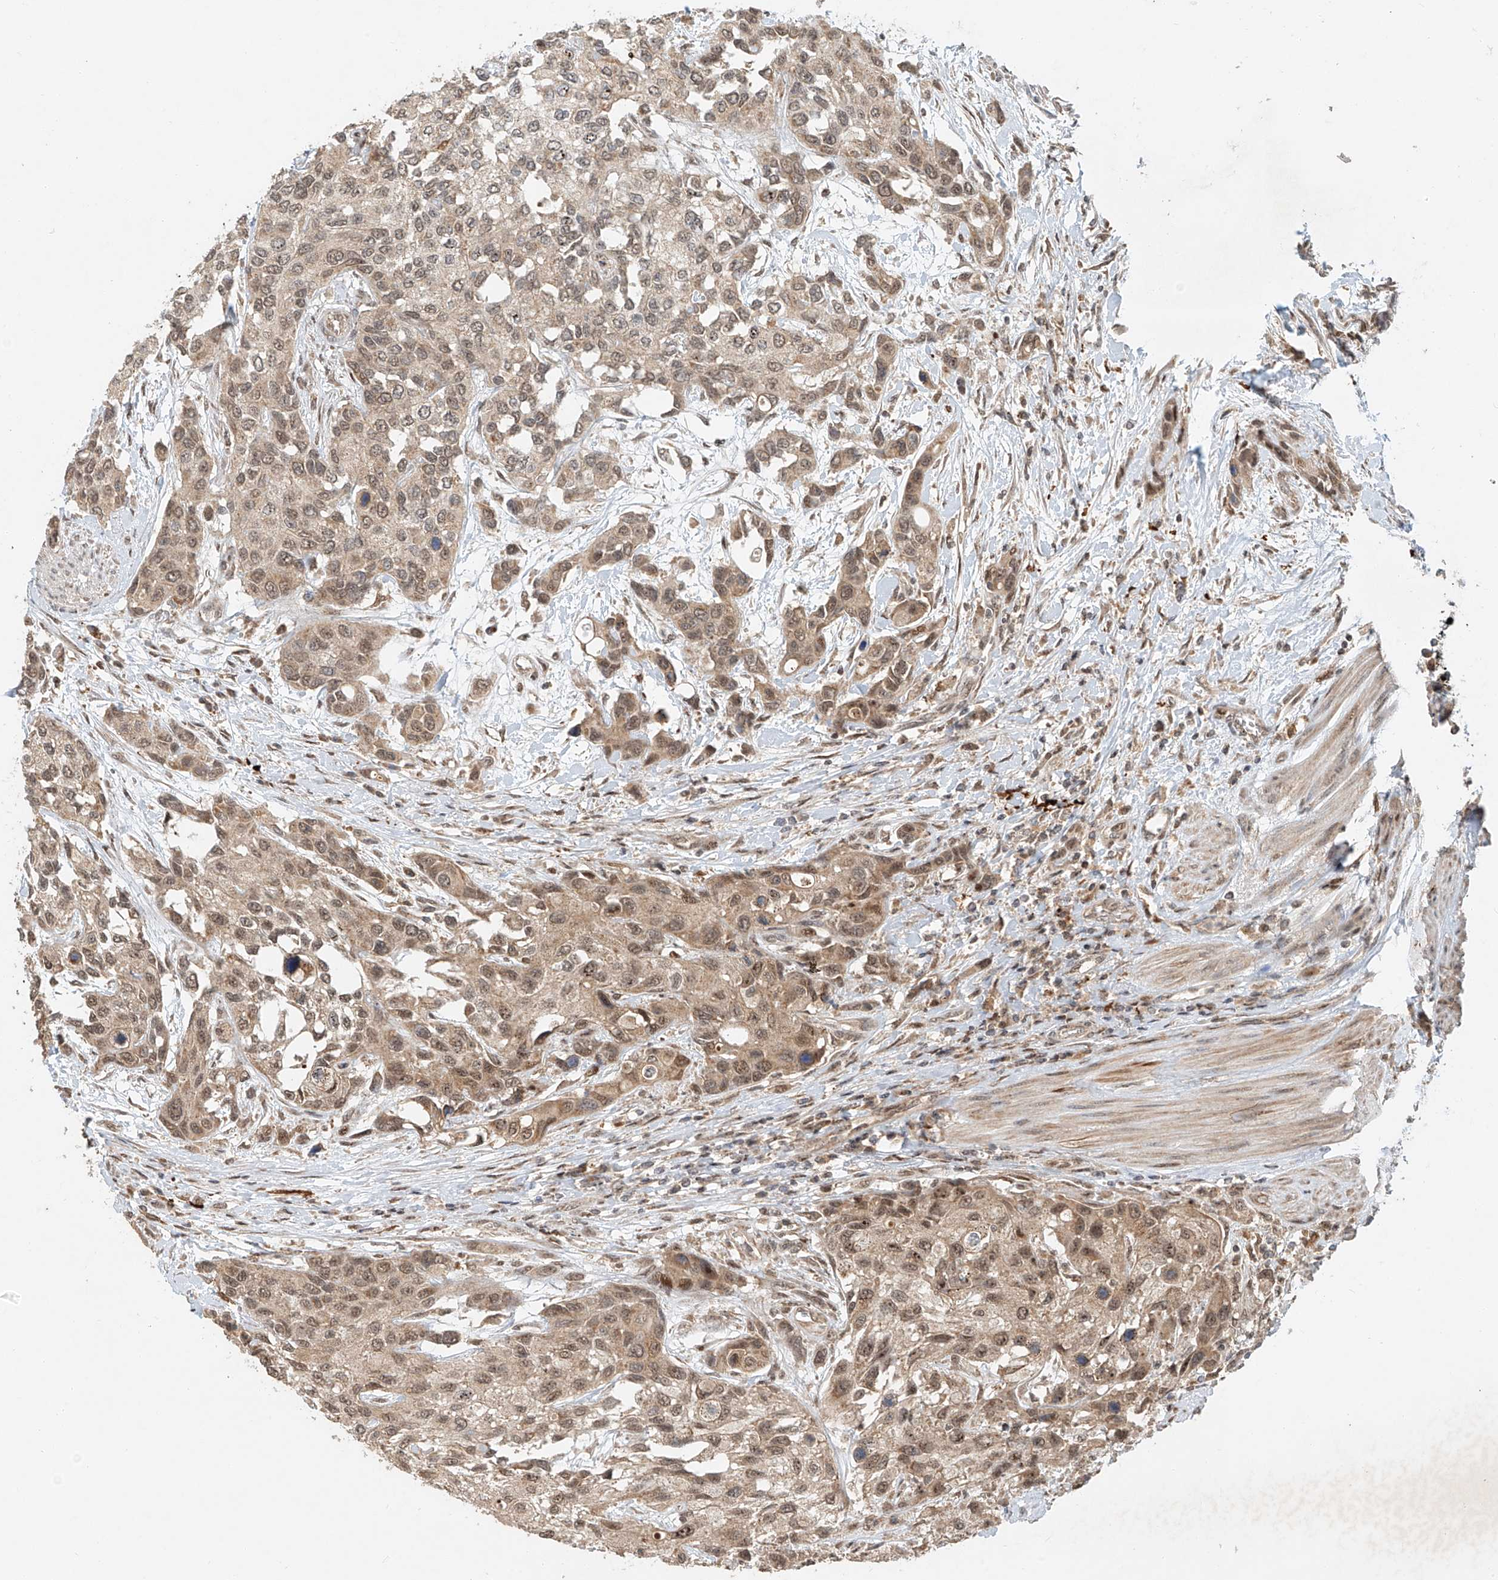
{"staining": {"intensity": "weak", "quantity": "25%-75%", "location": "cytoplasmic/membranous,nuclear"}, "tissue": "urothelial cancer", "cell_type": "Tumor cells", "image_type": "cancer", "snomed": [{"axis": "morphology", "description": "Normal tissue, NOS"}, {"axis": "morphology", "description": "Urothelial carcinoma, High grade"}, {"axis": "topography", "description": "Vascular tissue"}, {"axis": "topography", "description": "Urinary bladder"}], "caption": "A low amount of weak cytoplasmic/membranous and nuclear expression is identified in approximately 25%-75% of tumor cells in urothelial cancer tissue. (IHC, brightfield microscopy, high magnification).", "gene": "SYTL3", "patient": {"sex": "female", "age": 56}}